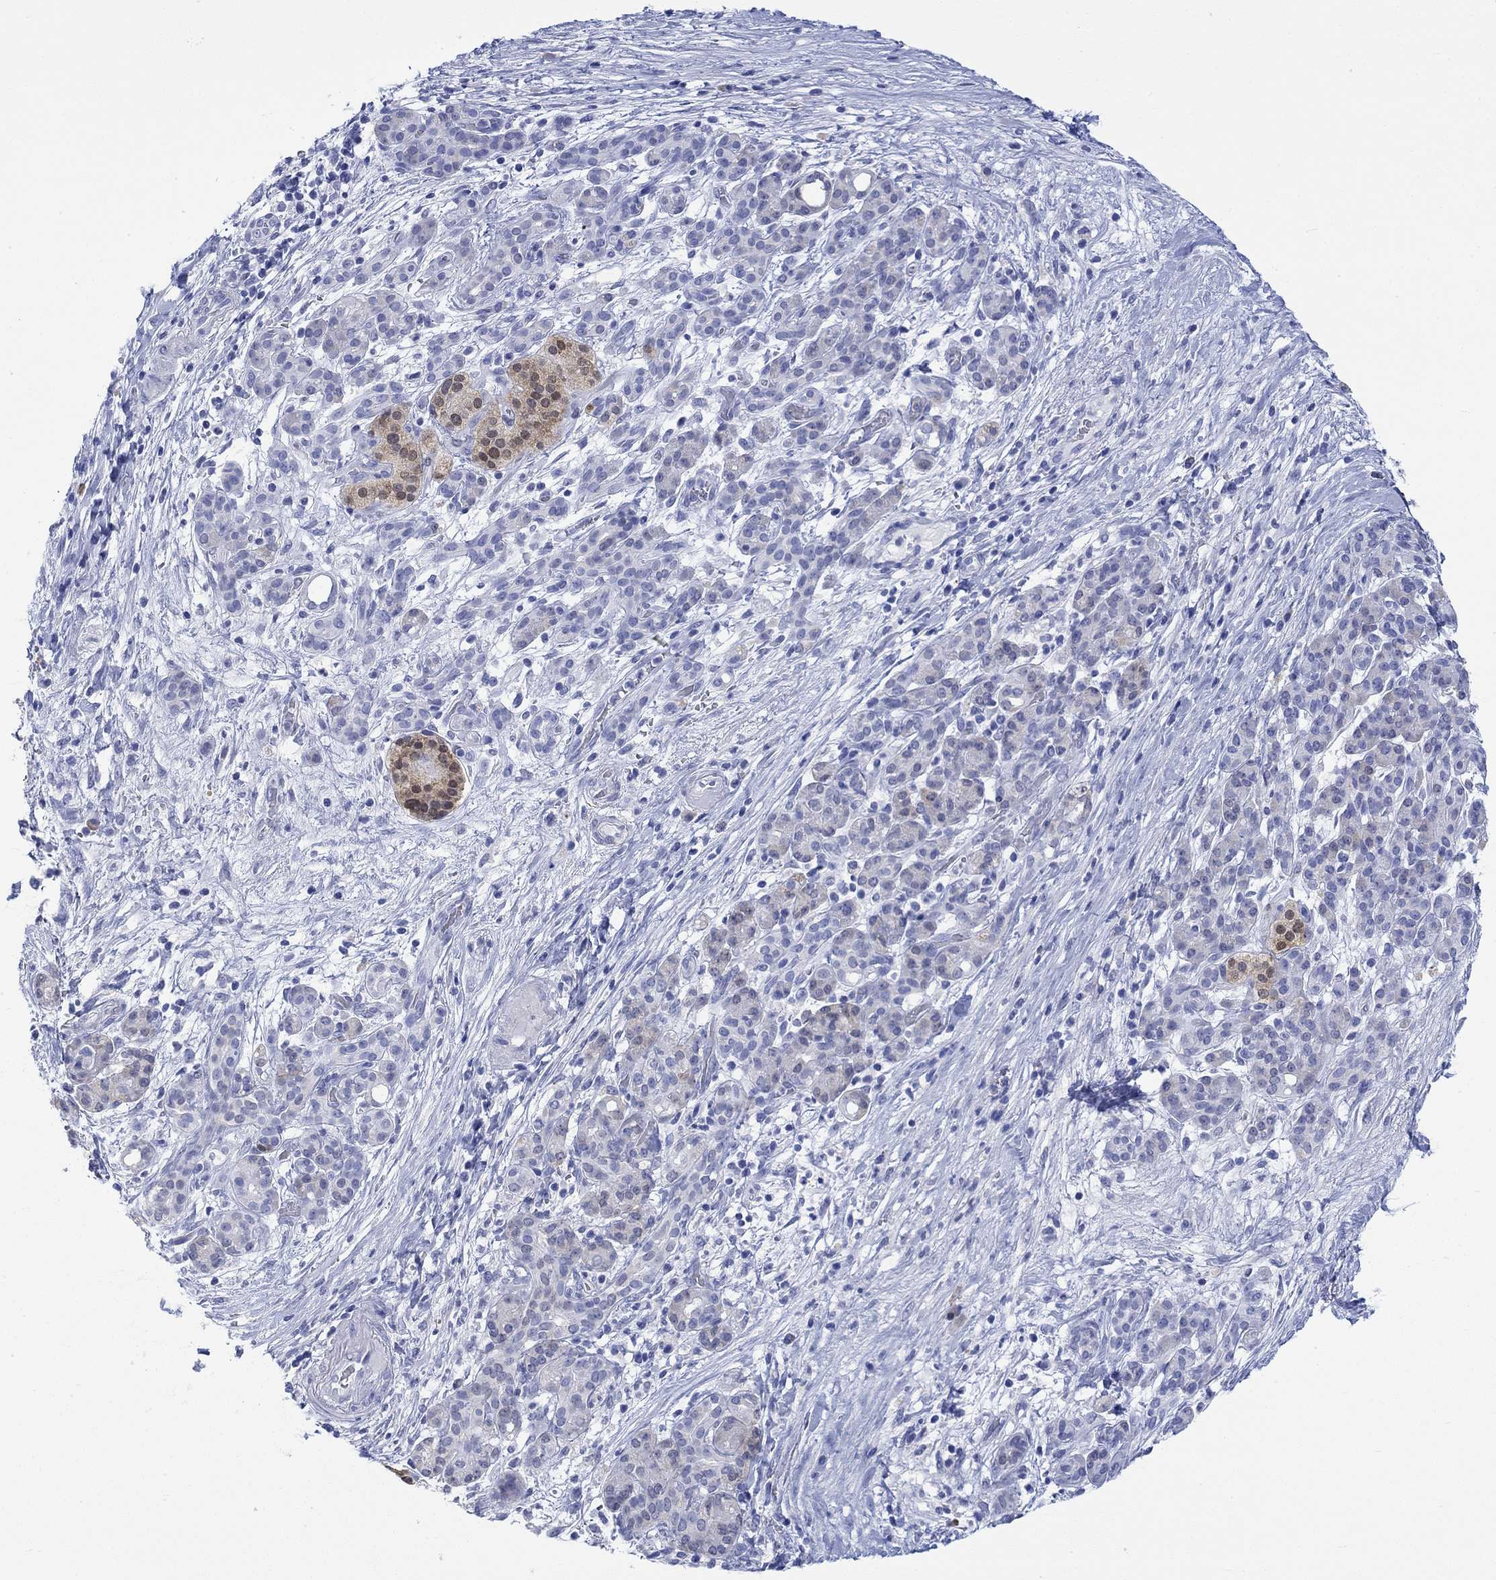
{"staining": {"intensity": "strong", "quantity": "<25%", "location": "nuclear"}, "tissue": "pancreatic cancer", "cell_type": "Tumor cells", "image_type": "cancer", "snomed": [{"axis": "morphology", "description": "Adenocarcinoma, NOS"}, {"axis": "topography", "description": "Pancreas"}], "caption": "Pancreatic adenocarcinoma was stained to show a protein in brown. There is medium levels of strong nuclear expression in about <25% of tumor cells. (IHC, brightfield microscopy, high magnification).", "gene": "MSI1", "patient": {"sex": "male", "age": 44}}